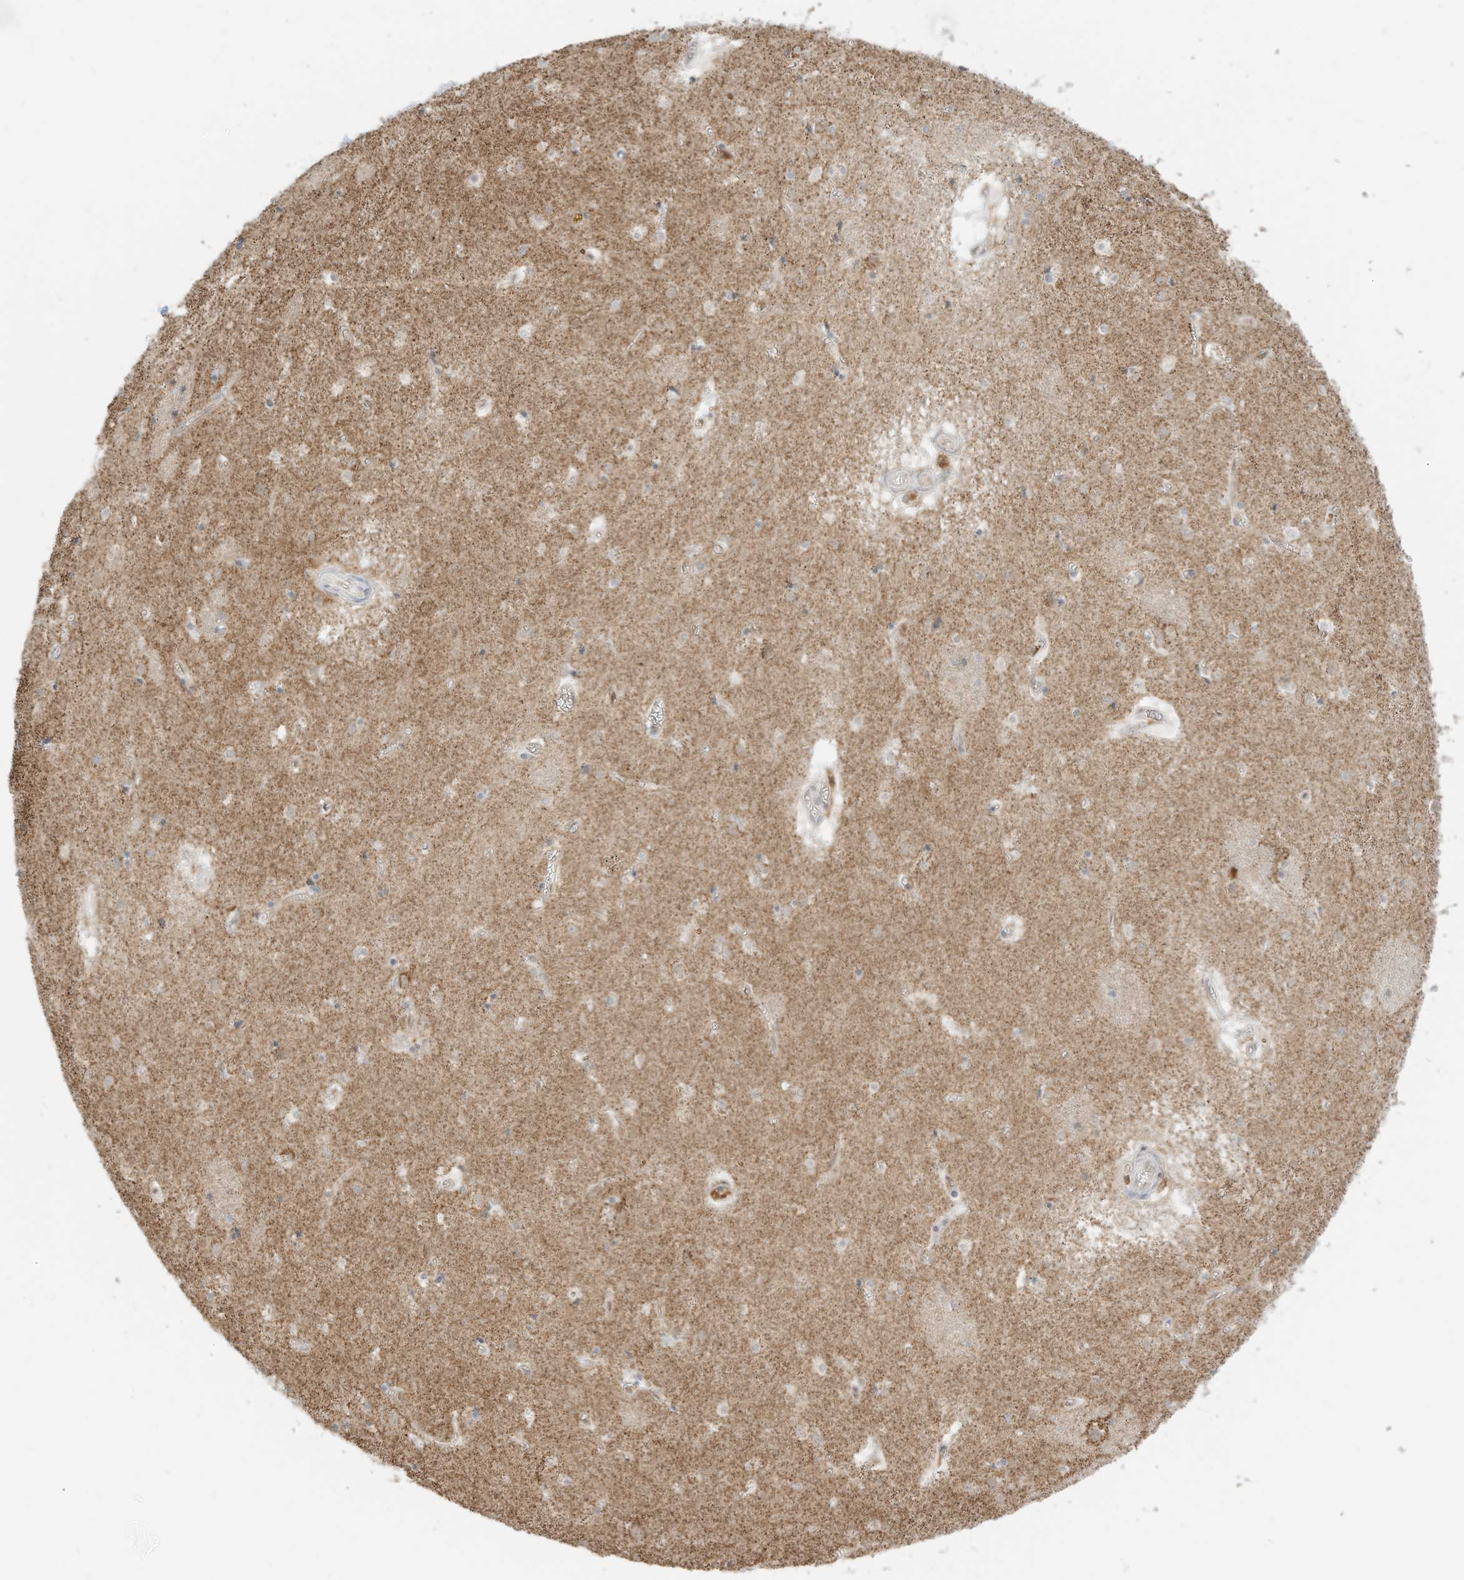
{"staining": {"intensity": "weak", "quantity": "<25%", "location": "cytoplasmic/membranous"}, "tissue": "caudate", "cell_type": "Glial cells", "image_type": "normal", "snomed": [{"axis": "morphology", "description": "Normal tissue, NOS"}, {"axis": "topography", "description": "Lateral ventricle wall"}], "caption": "Glial cells show no significant protein staining in unremarkable caudate. (Brightfield microscopy of DAB (3,3'-diaminobenzidine) IHC at high magnification).", "gene": "MTUS2", "patient": {"sex": "male", "age": 70}}